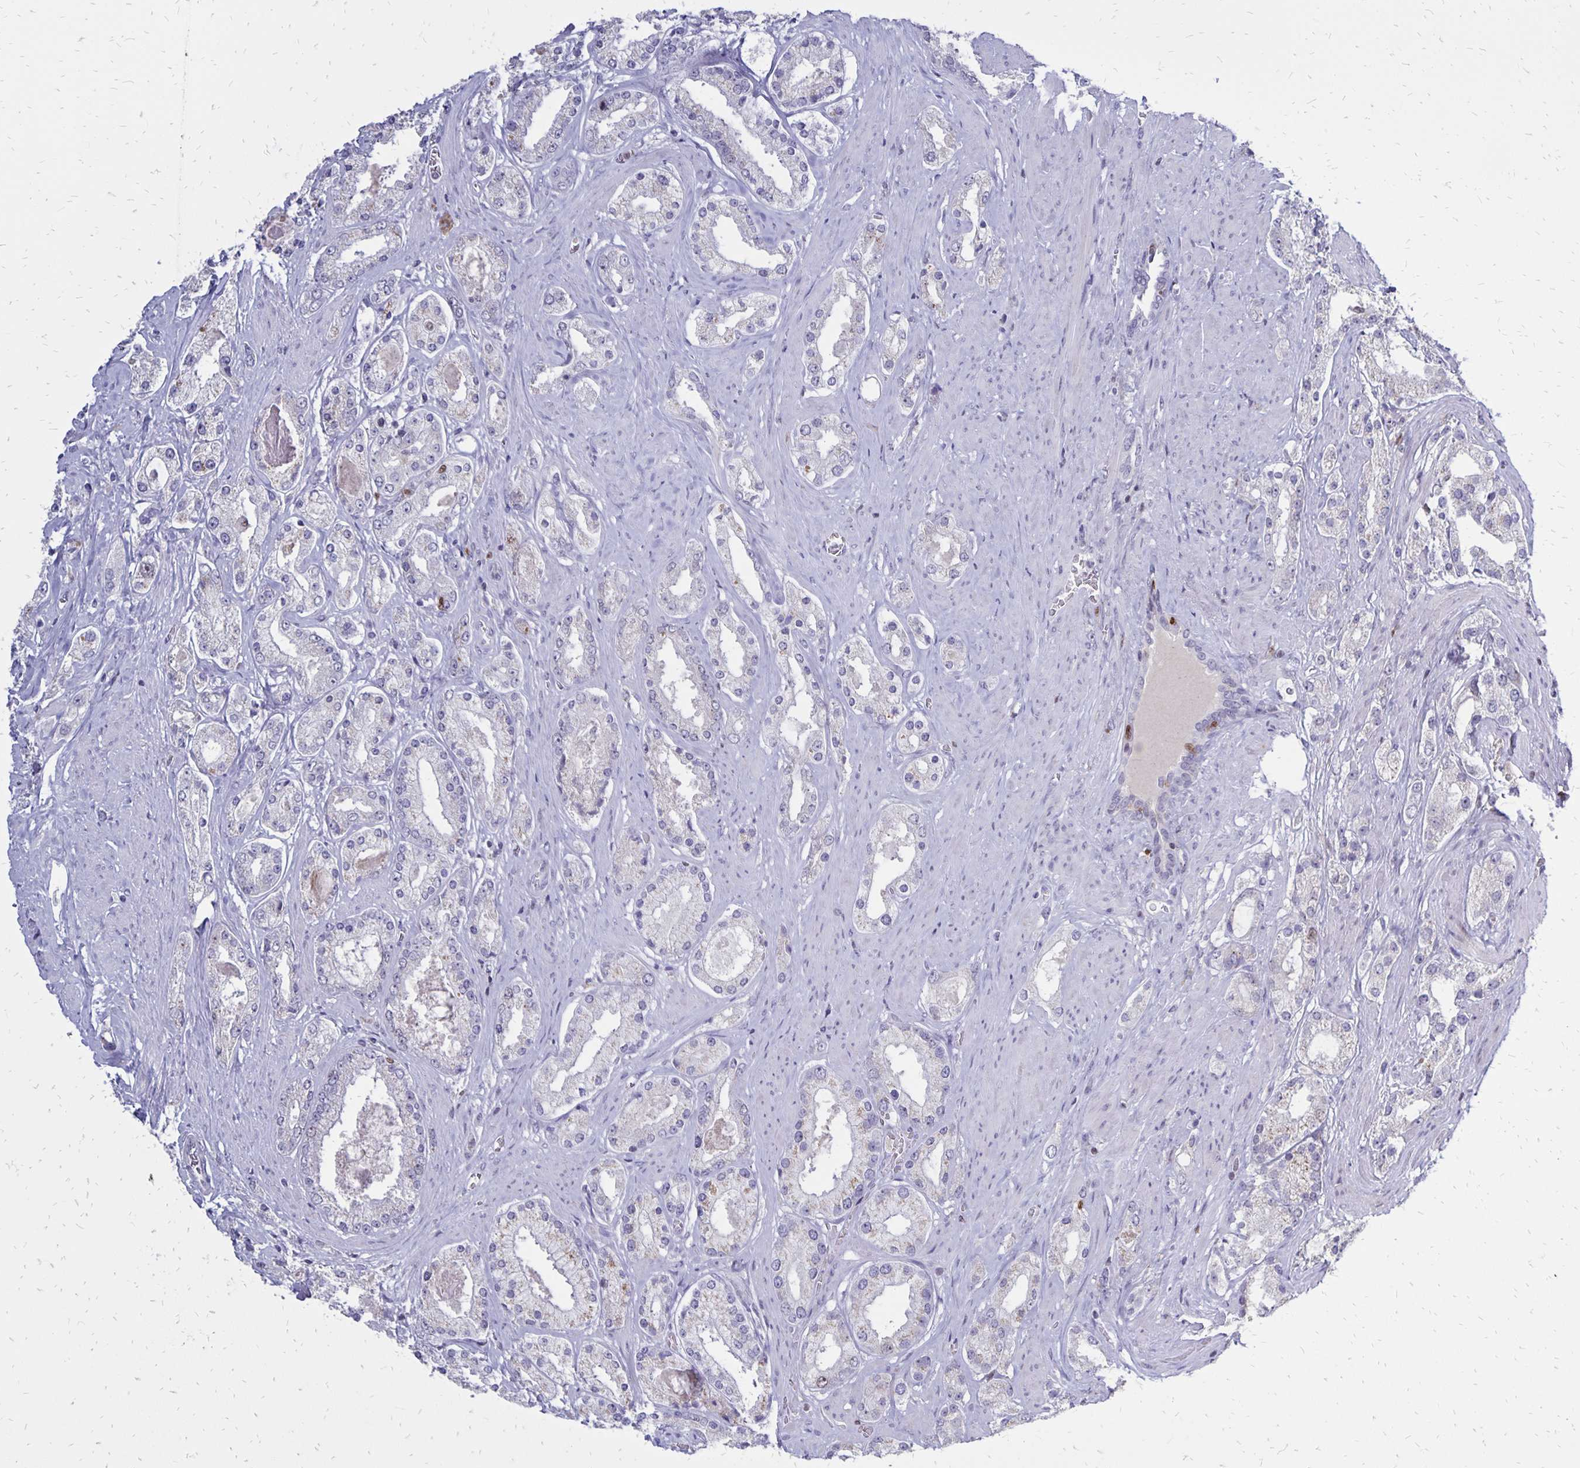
{"staining": {"intensity": "negative", "quantity": "none", "location": "none"}, "tissue": "prostate cancer", "cell_type": "Tumor cells", "image_type": "cancer", "snomed": [{"axis": "morphology", "description": "Adenocarcinoma, High grade"}, {"axis": "topography", "description": "Prostate"}], "caption": "High magnification brightfield microscopy of prostate cancer stained with DAB (3,3'-diaminobenzidine) (brown) and counterstained with hematoxylin (blue): tumor cells show no significant positivity. (Stains: DAB IHC with hematoxylin counter stain, Microscopy: brightfield microscopy at high magnification).", "gene": "DCK", "patient": {"sex": "male", "age": 67}}